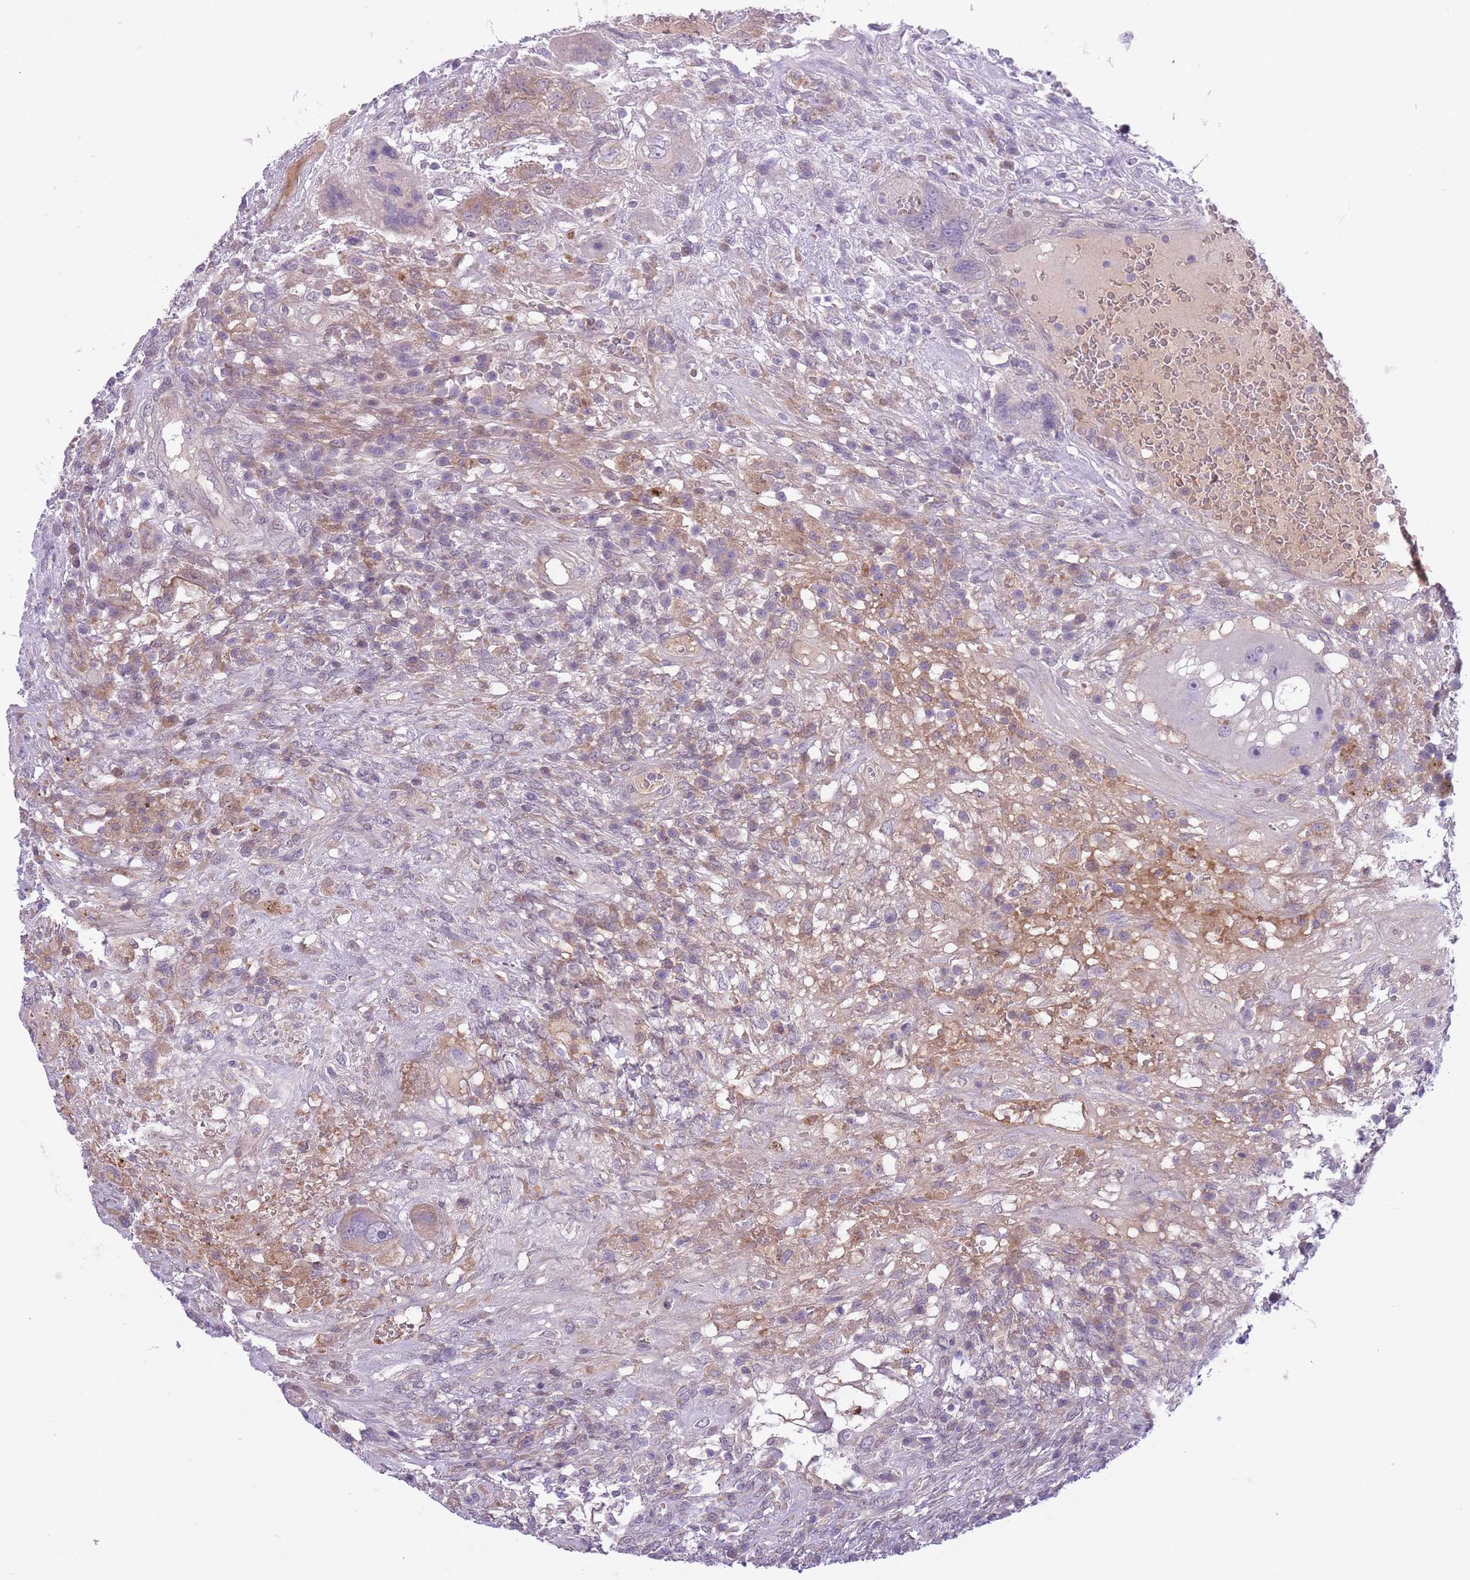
{"staining": {"intensity": "weak", "quantity": "<25%", "location": "cytoplasmic/membranous"}, "tissue": "testis cancer", "cell_type": "Tumor cells", "image_type": "cancer", "snomed": [{"axis": "morphology", "description": "Carcinoma, Embryonal, NOS"}, {"axis": "topography", "description": "Testis"}], "caption": "Tumor cells show no significant protein positivity in testis cancer (embryonal carcinoma). (DAB immunohistochemistry (IHC) with hematoxylin counter stain).", "gene": "ARPIN", "patient": {"sex": "male", "age": 26}}